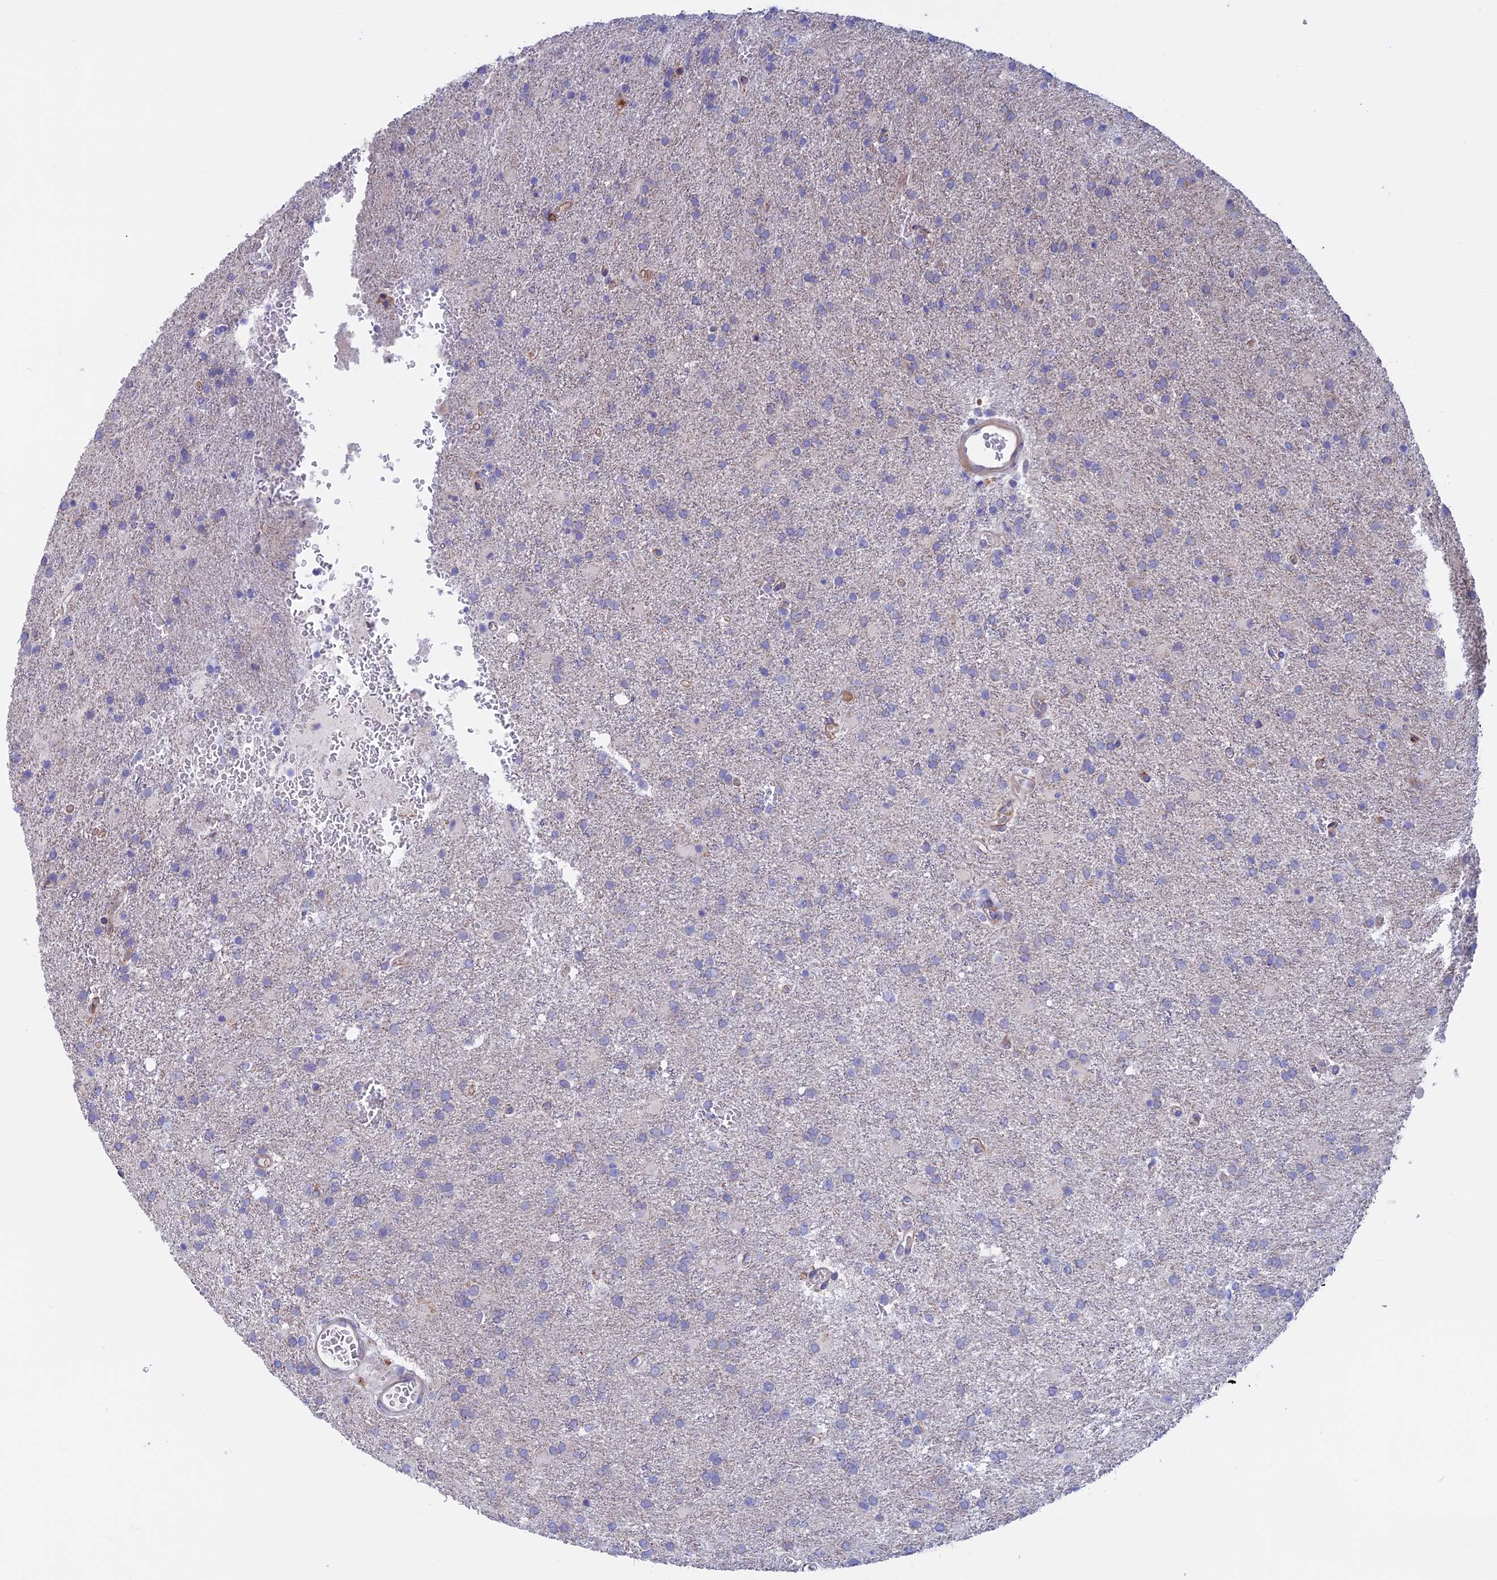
{"staining": {"intensity": "negative", "quantity": "none", "location": "none"}, "tissue": "glioma", "cell_type": "Tumor cells", "image_type": "cancer", "snomed": [{"axis": "morphology", "description": "Glioma, malignant, High grade"}, {"axis": "topography", "description": "Brain"}], "caption": "DAB (3,3'-diaminobenzidine) immunohistochemical staining of human glioma demonstrates no significant staining in tumor cells.", "gene": "SLC2A6", "patient": {"sex": "female", "age": 74}}